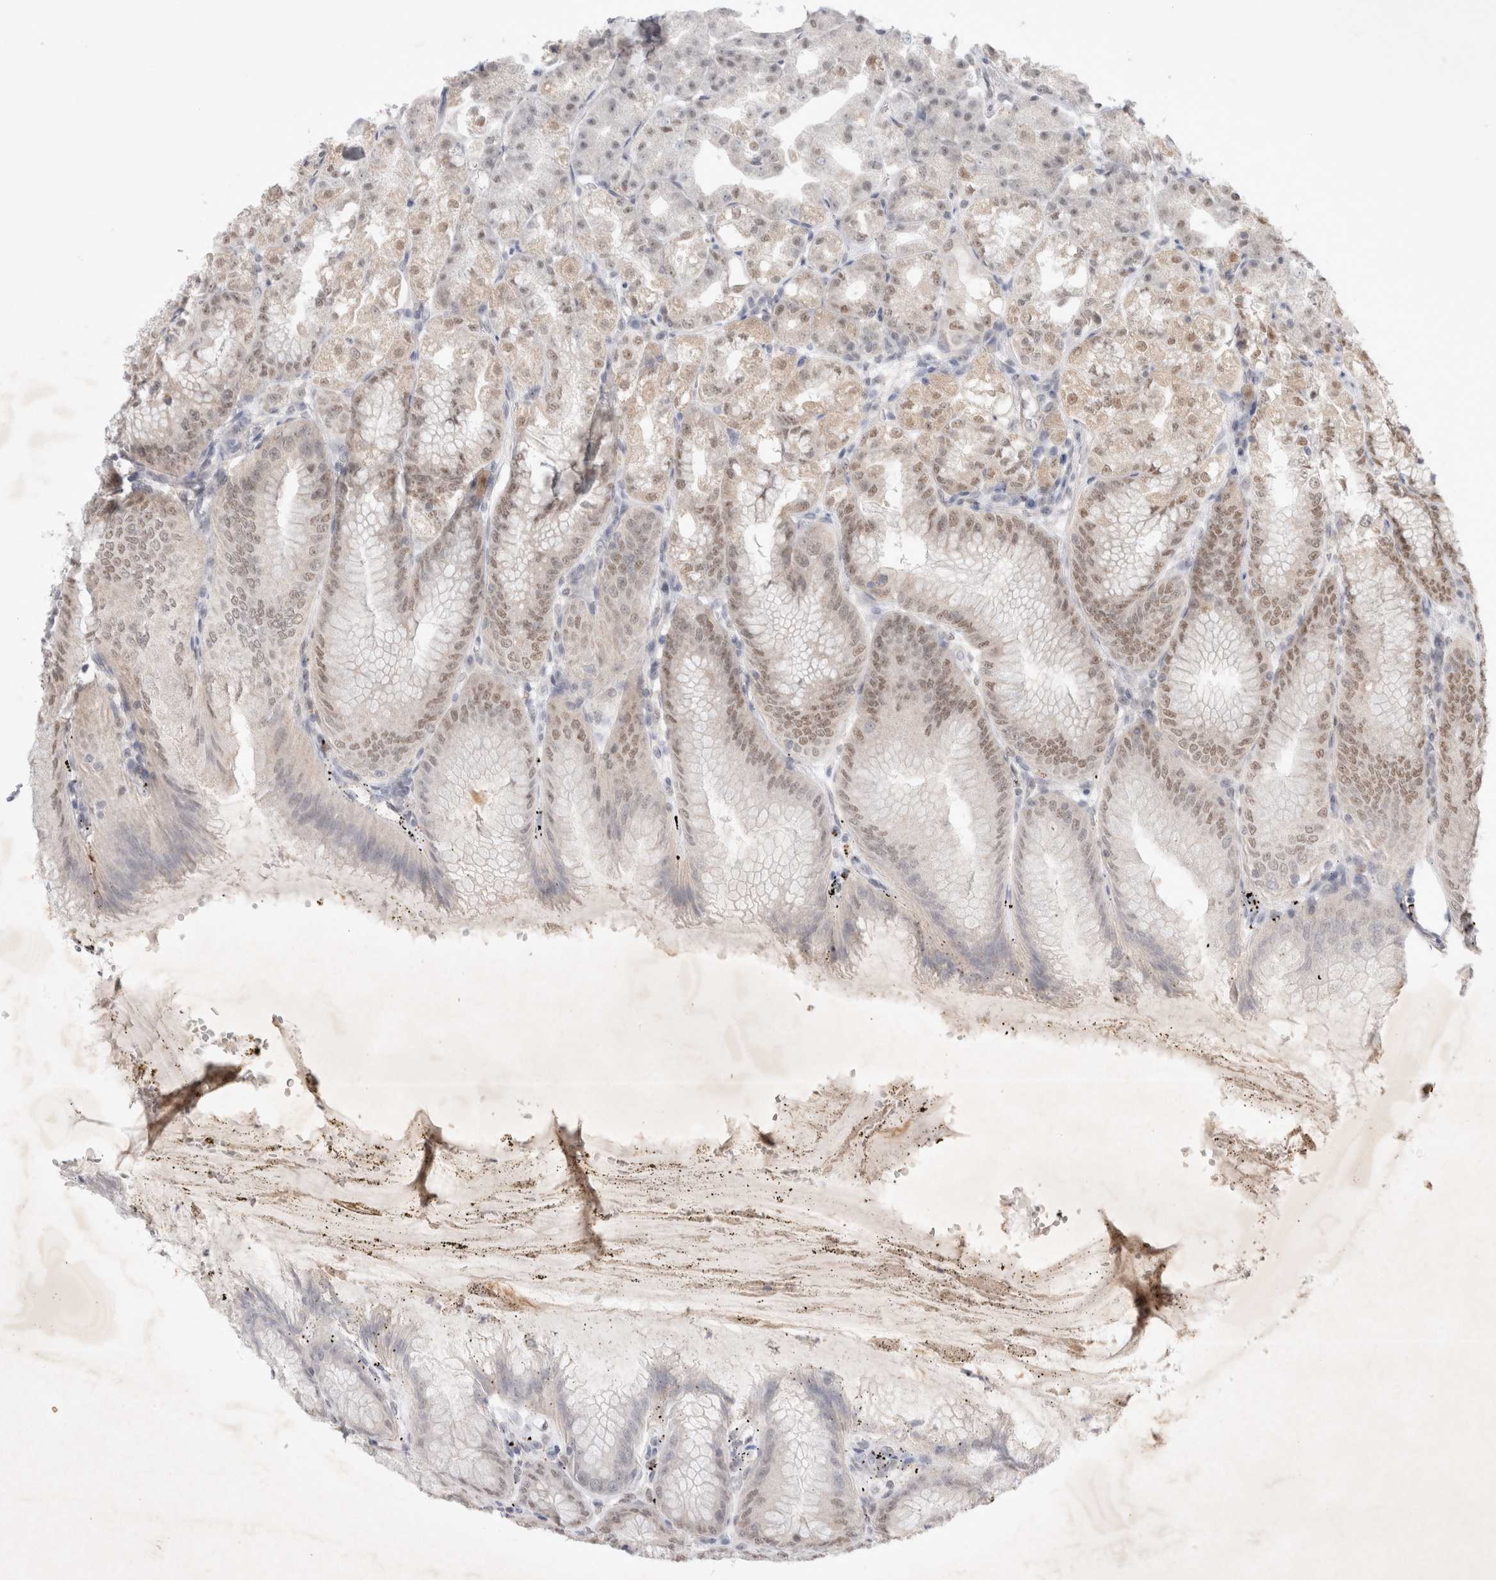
{"staining": {"intensity": "moderate", "quantity": "25%-75%", "location": "cytoplasmic/membranous,nuclear"}, "tissue": "stomach", "cell_type": "Glandular cells", "image_type": "normal", "snomed": [{"axis": "morphology", "description": "Normal tissue, NOS"}, {"axis": "topography", "description": "Stomach, lower"}], "caption": "This is a micrograph of immunohistochemistry staining of normal stomach, which shows moderate positivity in the cytoplasmic/membranous,nuclear of glandular cells.", "gene": "FBXO42", "patient": {"sex": "male", "age": 71}}